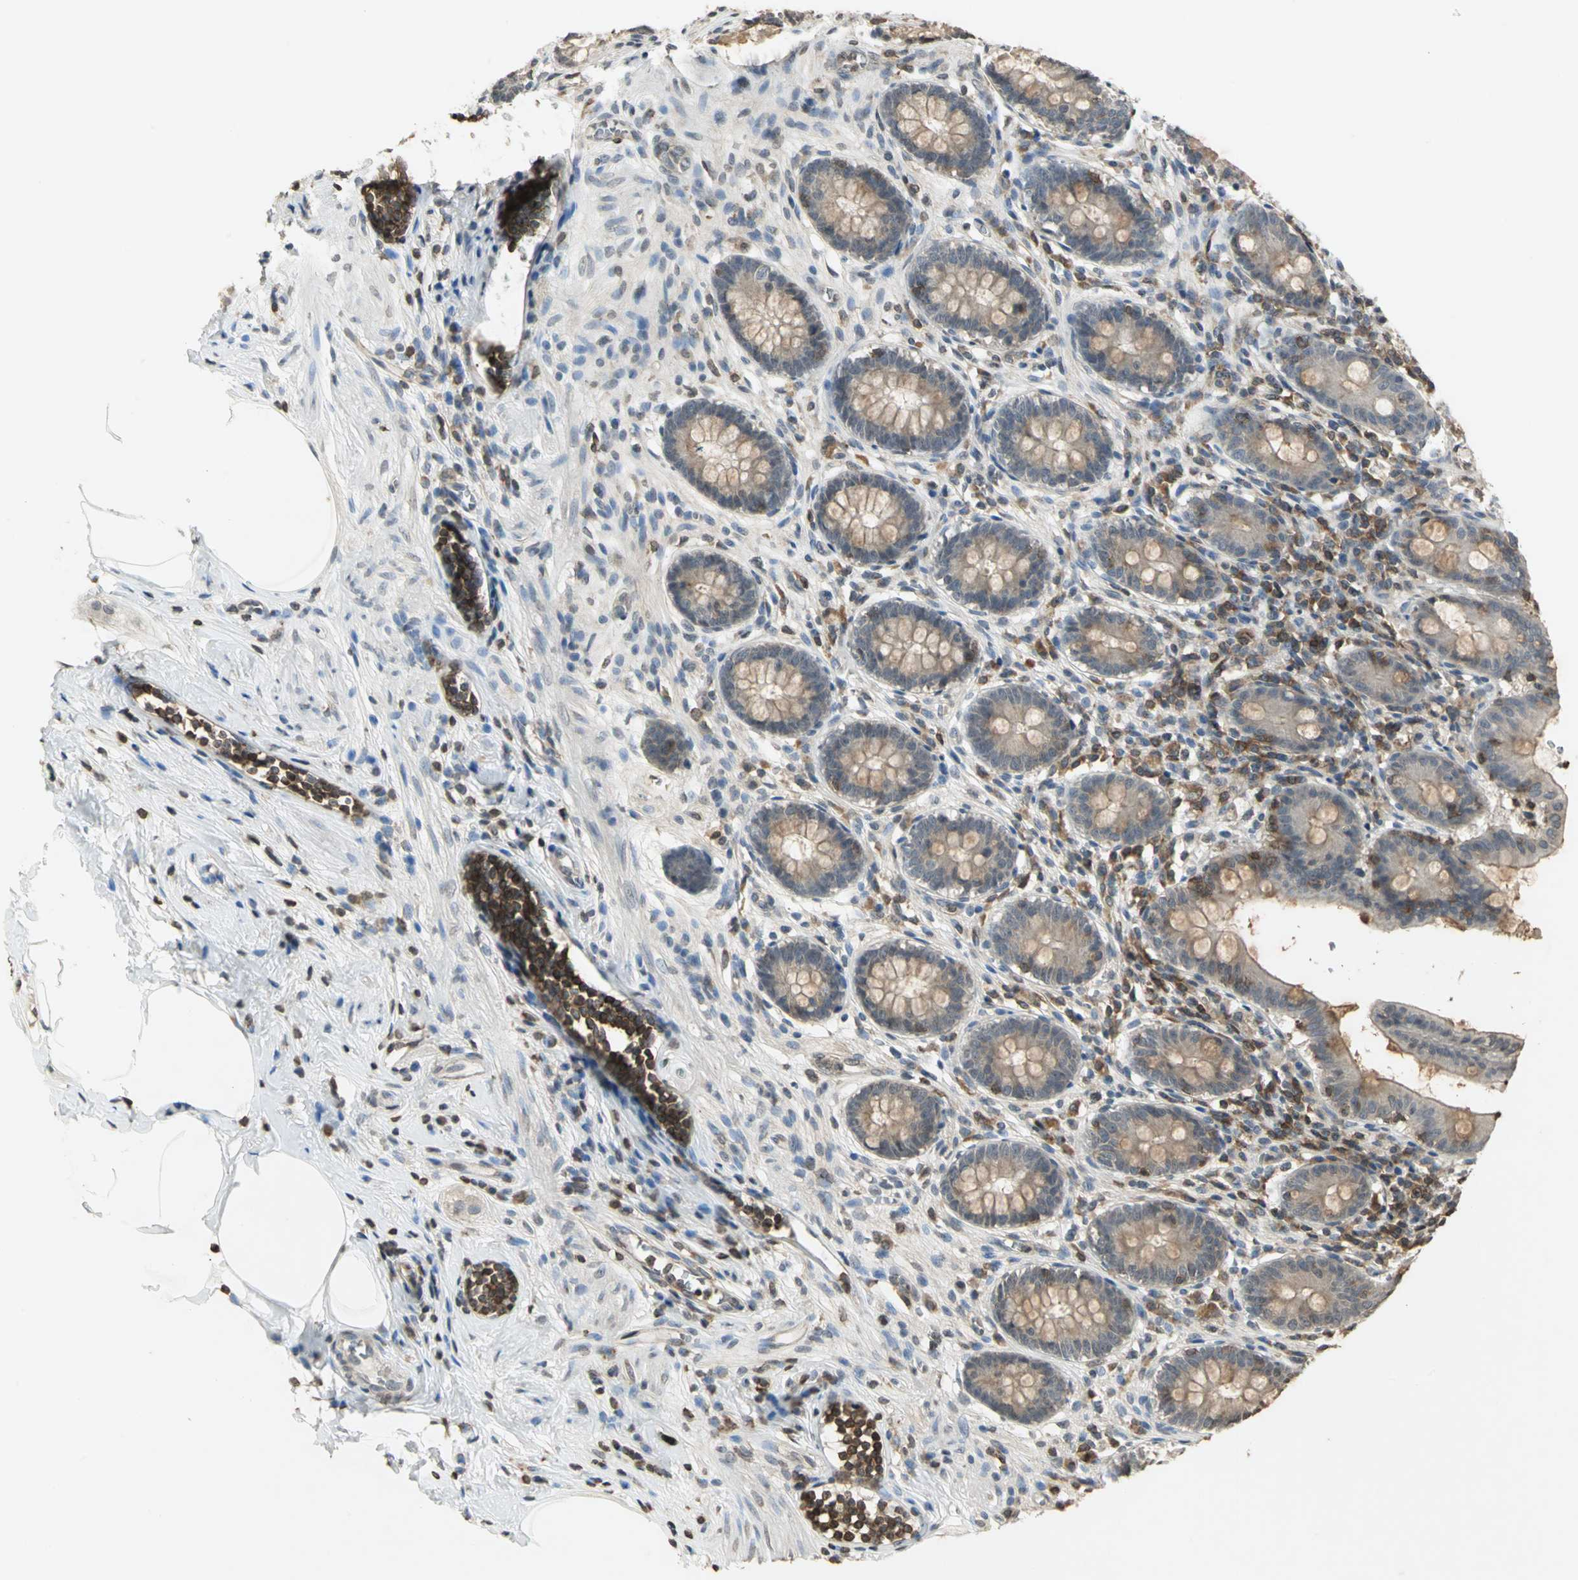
{"staining": {"intensity": "weak", "quantity": "25%-75%", "location": "cytoplasmic/membranous"}, "tissue": "appendix", "cell_type": "Glandular cells", "image_type": "normal", "snomed": [{"axis": "morphology", "description": "Normal tissue, NOS"}, {"axis": "topography", "description": "Appendix"}], "caption": "This image demonstrates IHC staining of normal human appendix, with low weak cytoplasmic/membranous positivity in about 25%-75% of glandular cells.", "gene": "IL16", "patient": {"sex": "female", "age": 50}}